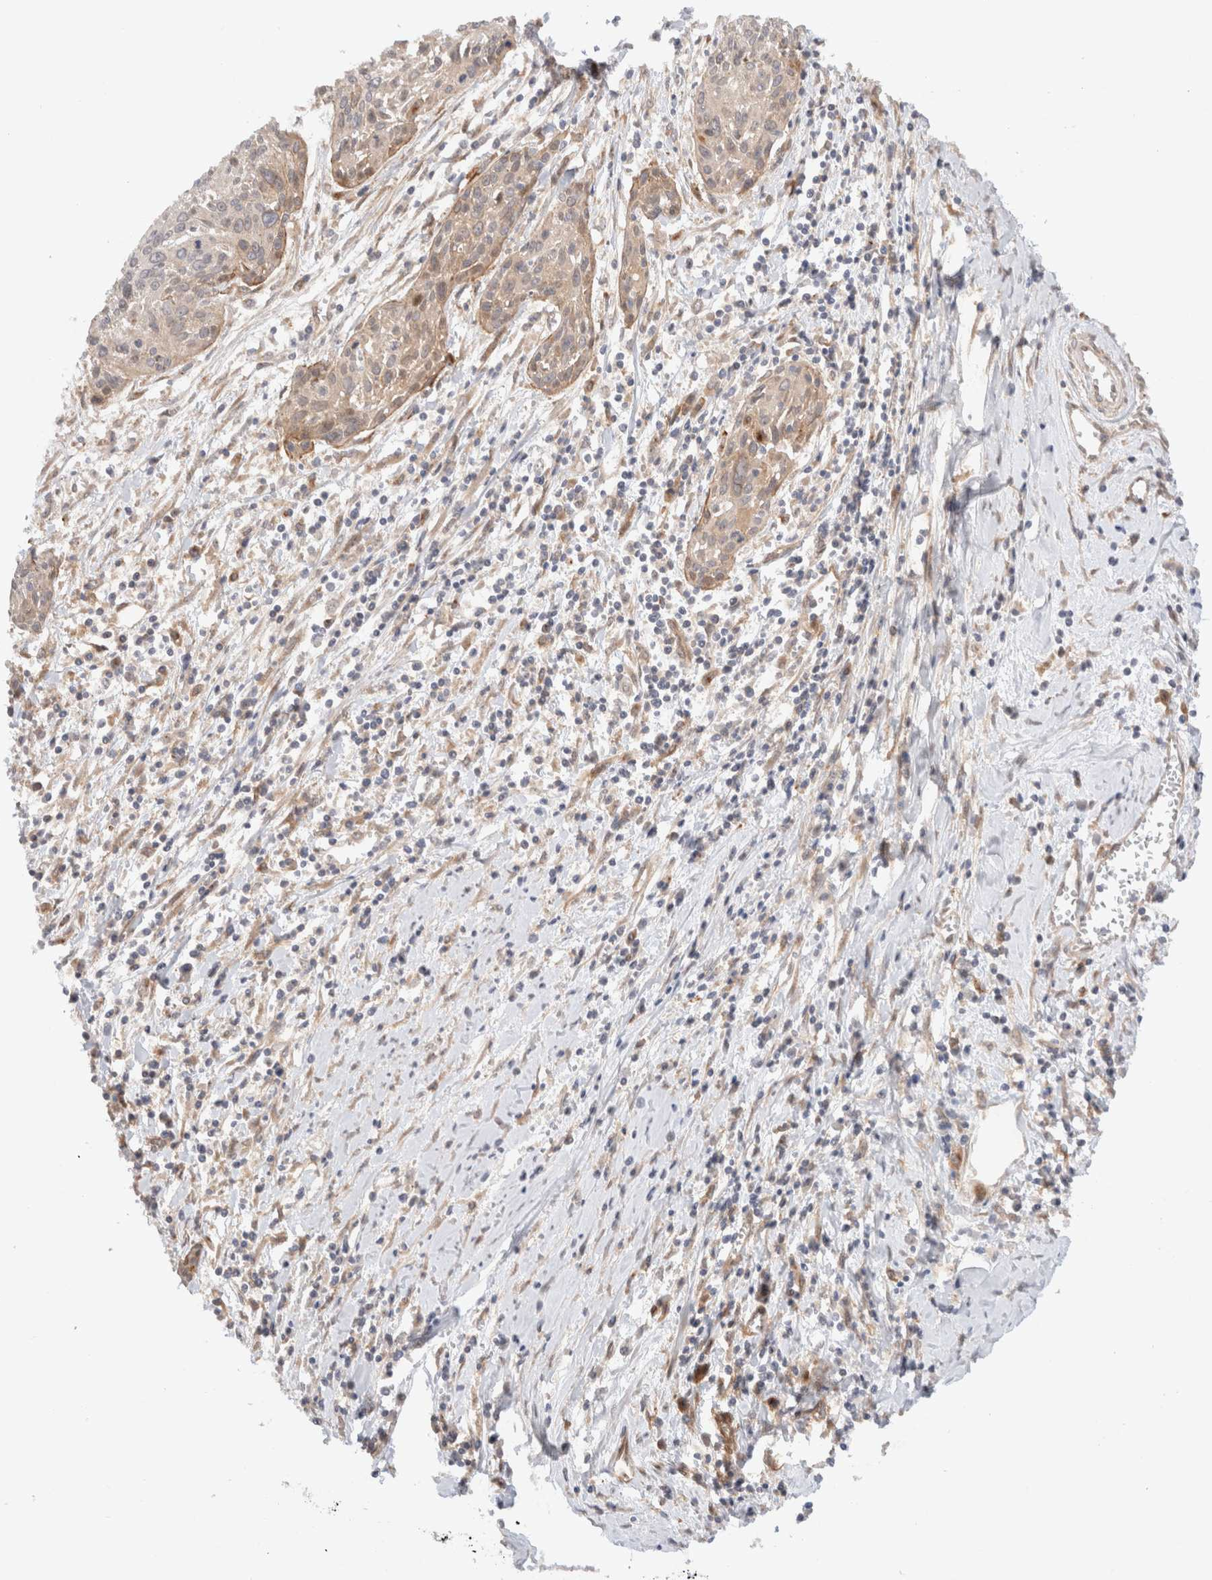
{"staining": {"intensity": "weak", "quantity": "25%-75%", "location": "cytoplasmic/membranous"}, "tissue": "cervical cancer", "cell_type": "Tumor cells", "image_type": "cancer", "snomed": [{"axis": "morphology", "description": "Squamous cell carcinoma, NOS"}, {"axis": "topography", "description": "Cervix"}], "caption": "Cervical cancer (squamous cell carcinoma) stained with DAB (3,3'-diaminobenzidine) immunohistochemistry (IHC) exhibits low levels of weak cytoplasmic/membranous positivity in approximately 25%-75% of tumor cells.", "gene": "GCN1", "patient": {"sex": "female", "age": 51}}